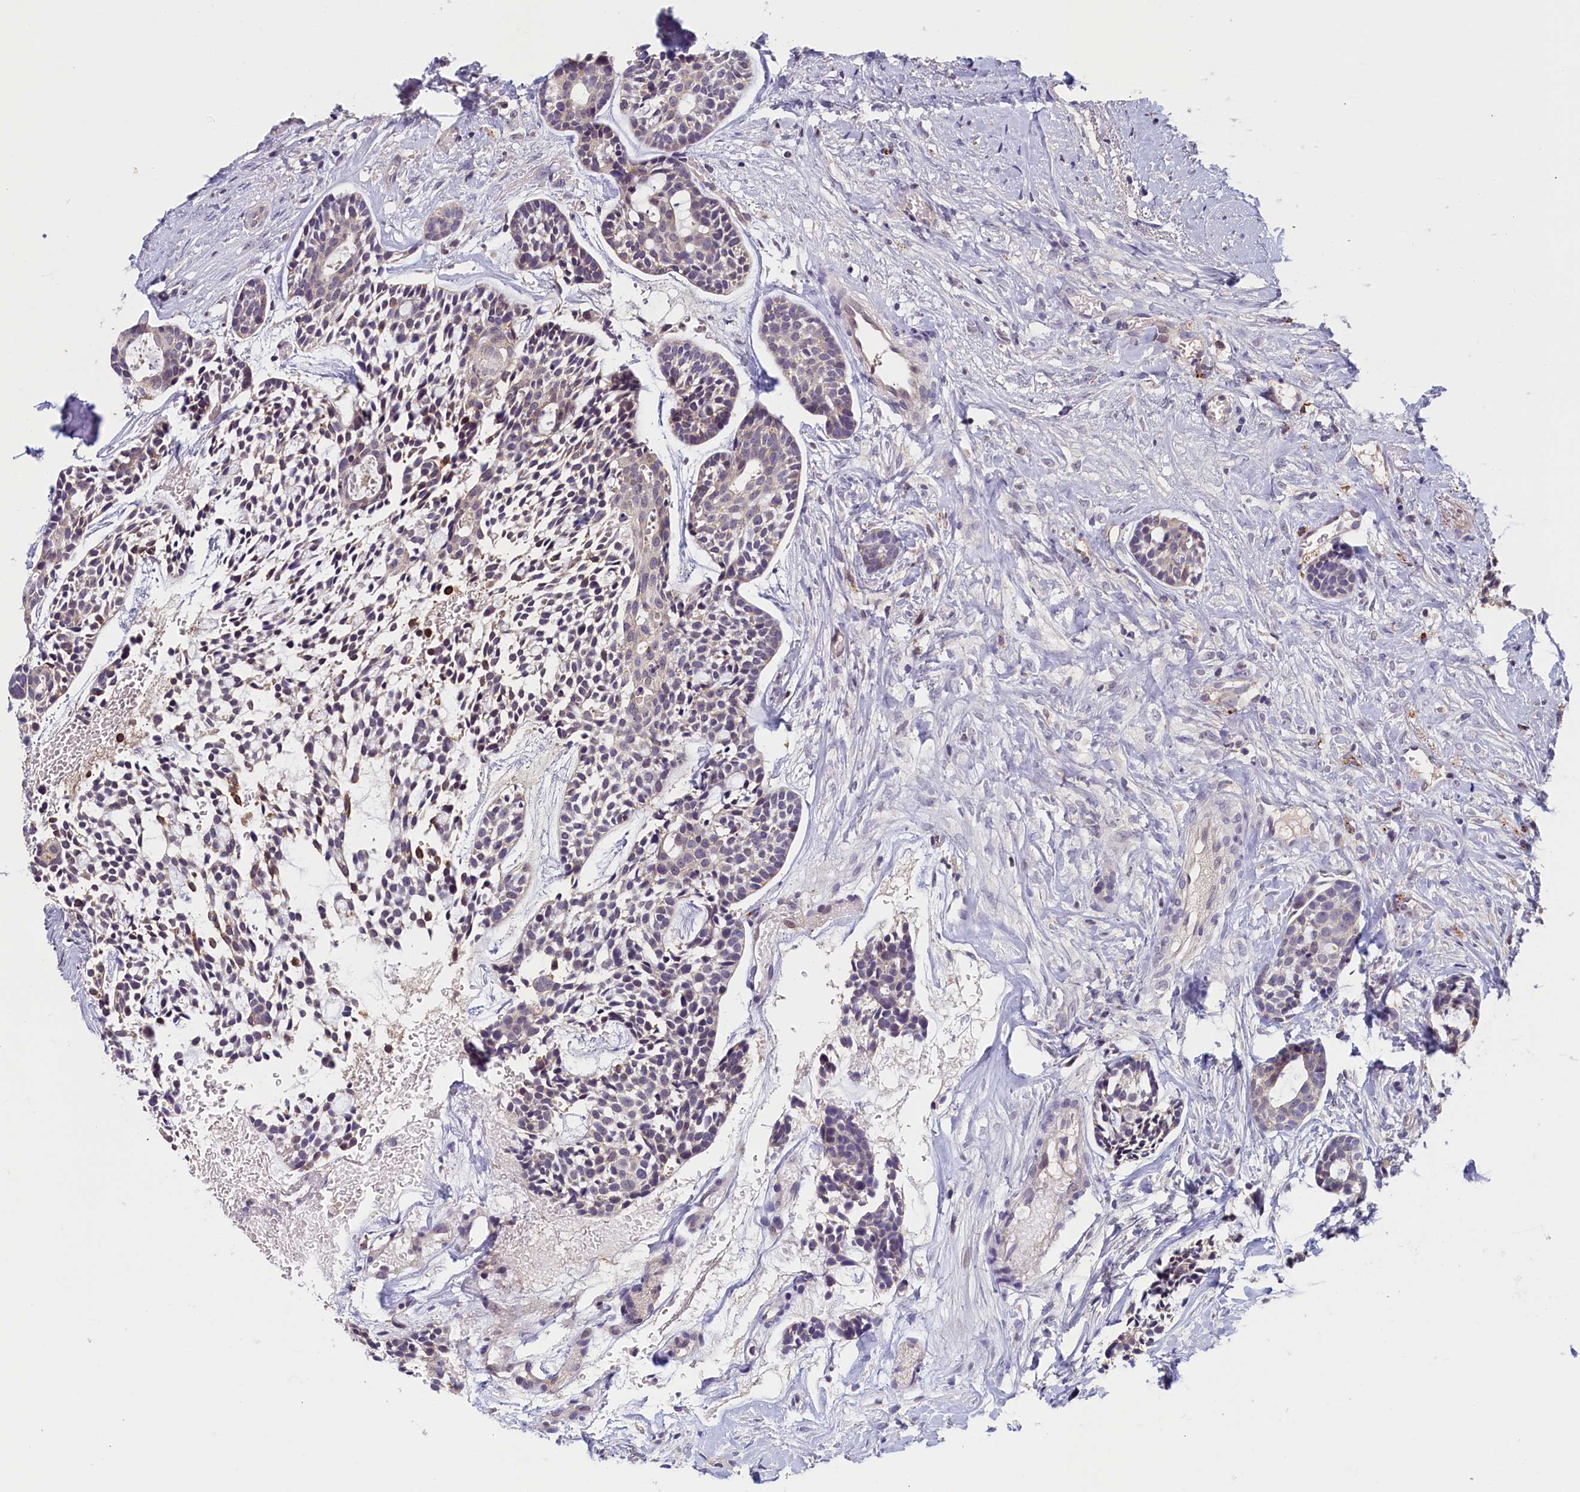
{"staining": {"intensity": "negative", "quantity": "none", "location": "none"}, "tissue": "head and neck cancer", "cell_type": "Tumor cells", "image_type": "cancer", "snomed": [{"axis": "morphology", "description": "Adenocarcinoma, NOS"}, {"axis": "topography", "description": "Subcutis"}, {"axis": "topography", "description": "Head-Neck"}], "caption": "An image of human adenocarcinoma (head and neck) is negative for staining in tumor cells.", "gene": "NUBP2", "patient": {"sex": "female", "age": 73}}